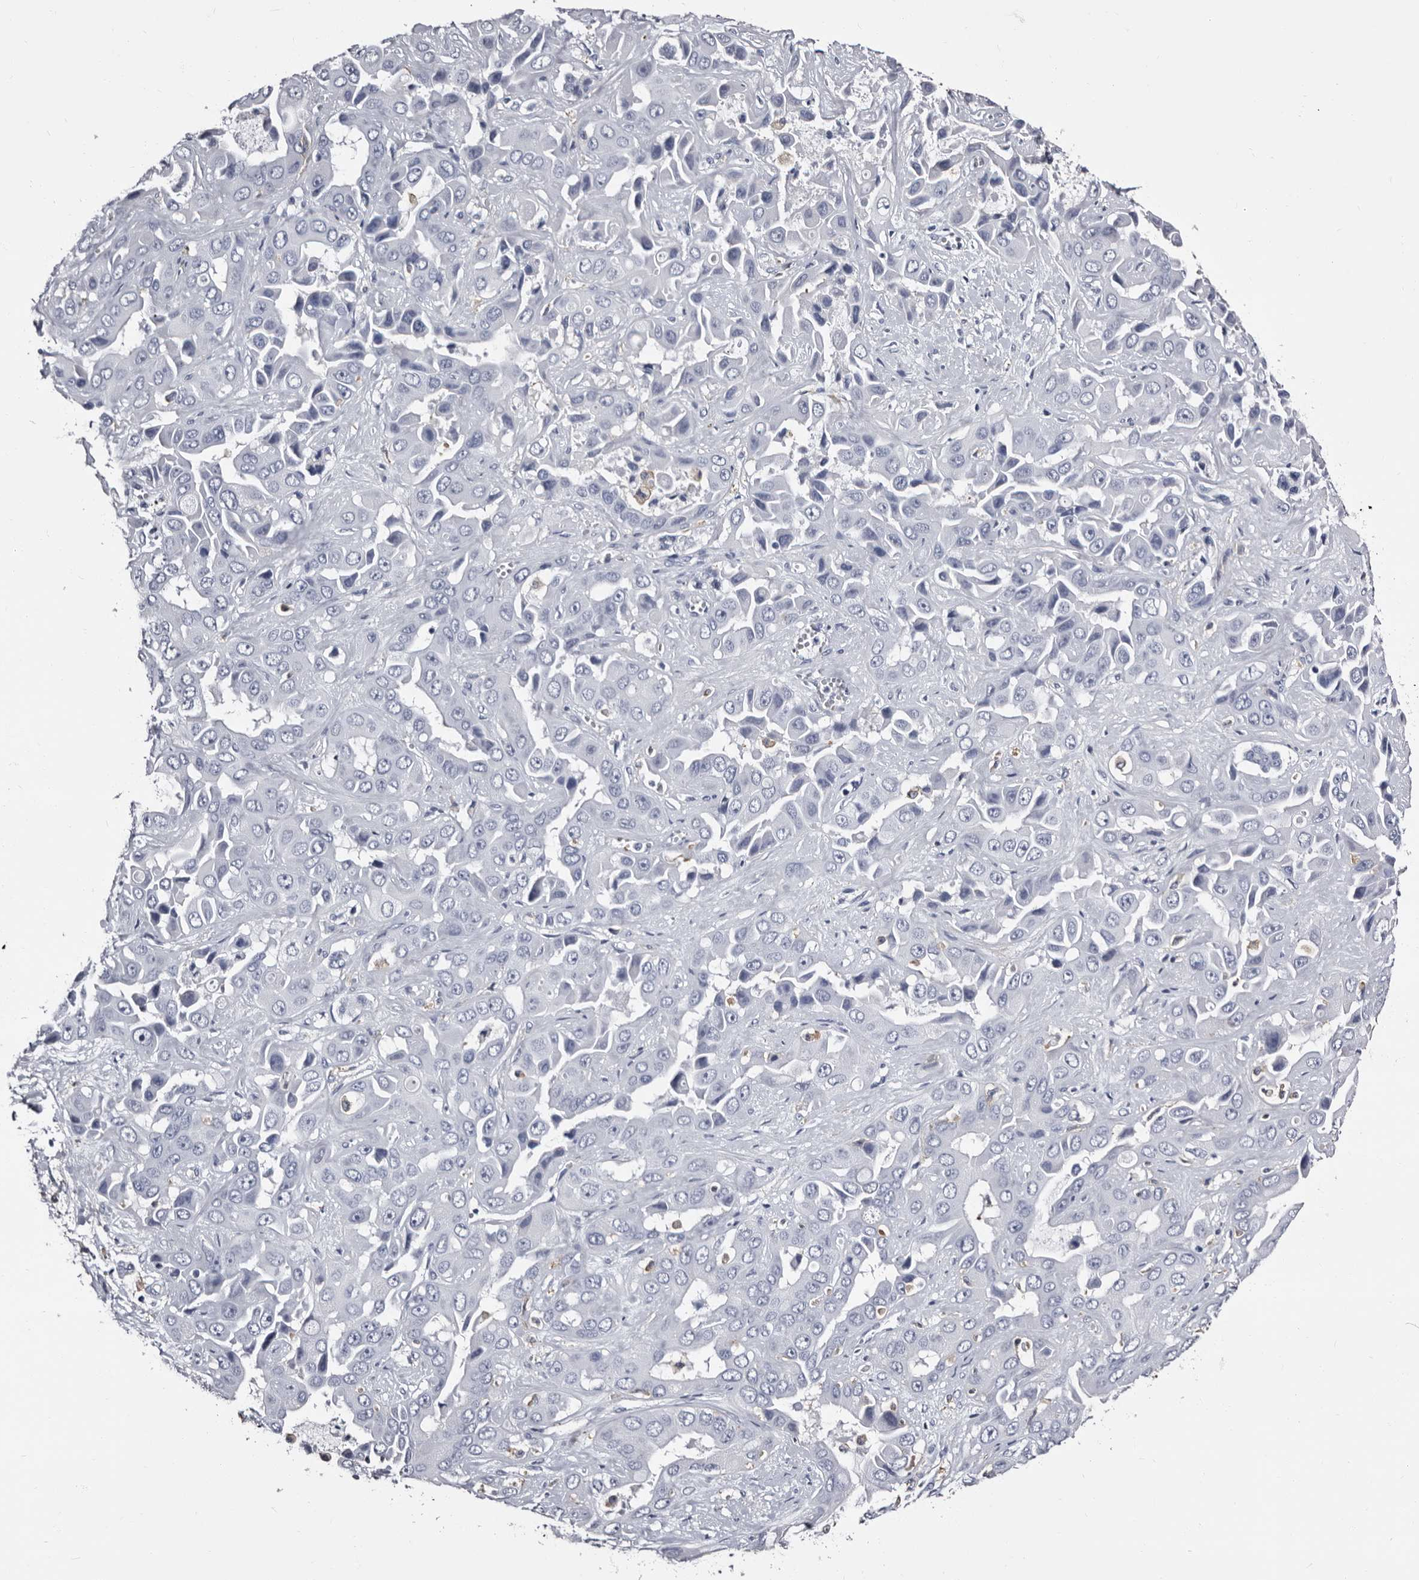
{"staining": {"intensity": "negative", "quantity": "none", "location": "none"}, "tissue": "liver cancer", "cell_type": "Tumor cells", "image_type": "cancer", "snomed": [{"axis": "morphology", "description": "Cholangiocarcinoma"}, {"axis": "topography", "description": "Liver"}], "caption": "IHC histopathology image of neoplastic tissue: human cholangiocarcinoma (liver) stained with DAB displays no significant protein expression in tumor cells.", "gene": "EPB41L3", "patient": {"sex": "female", "age": 52}}